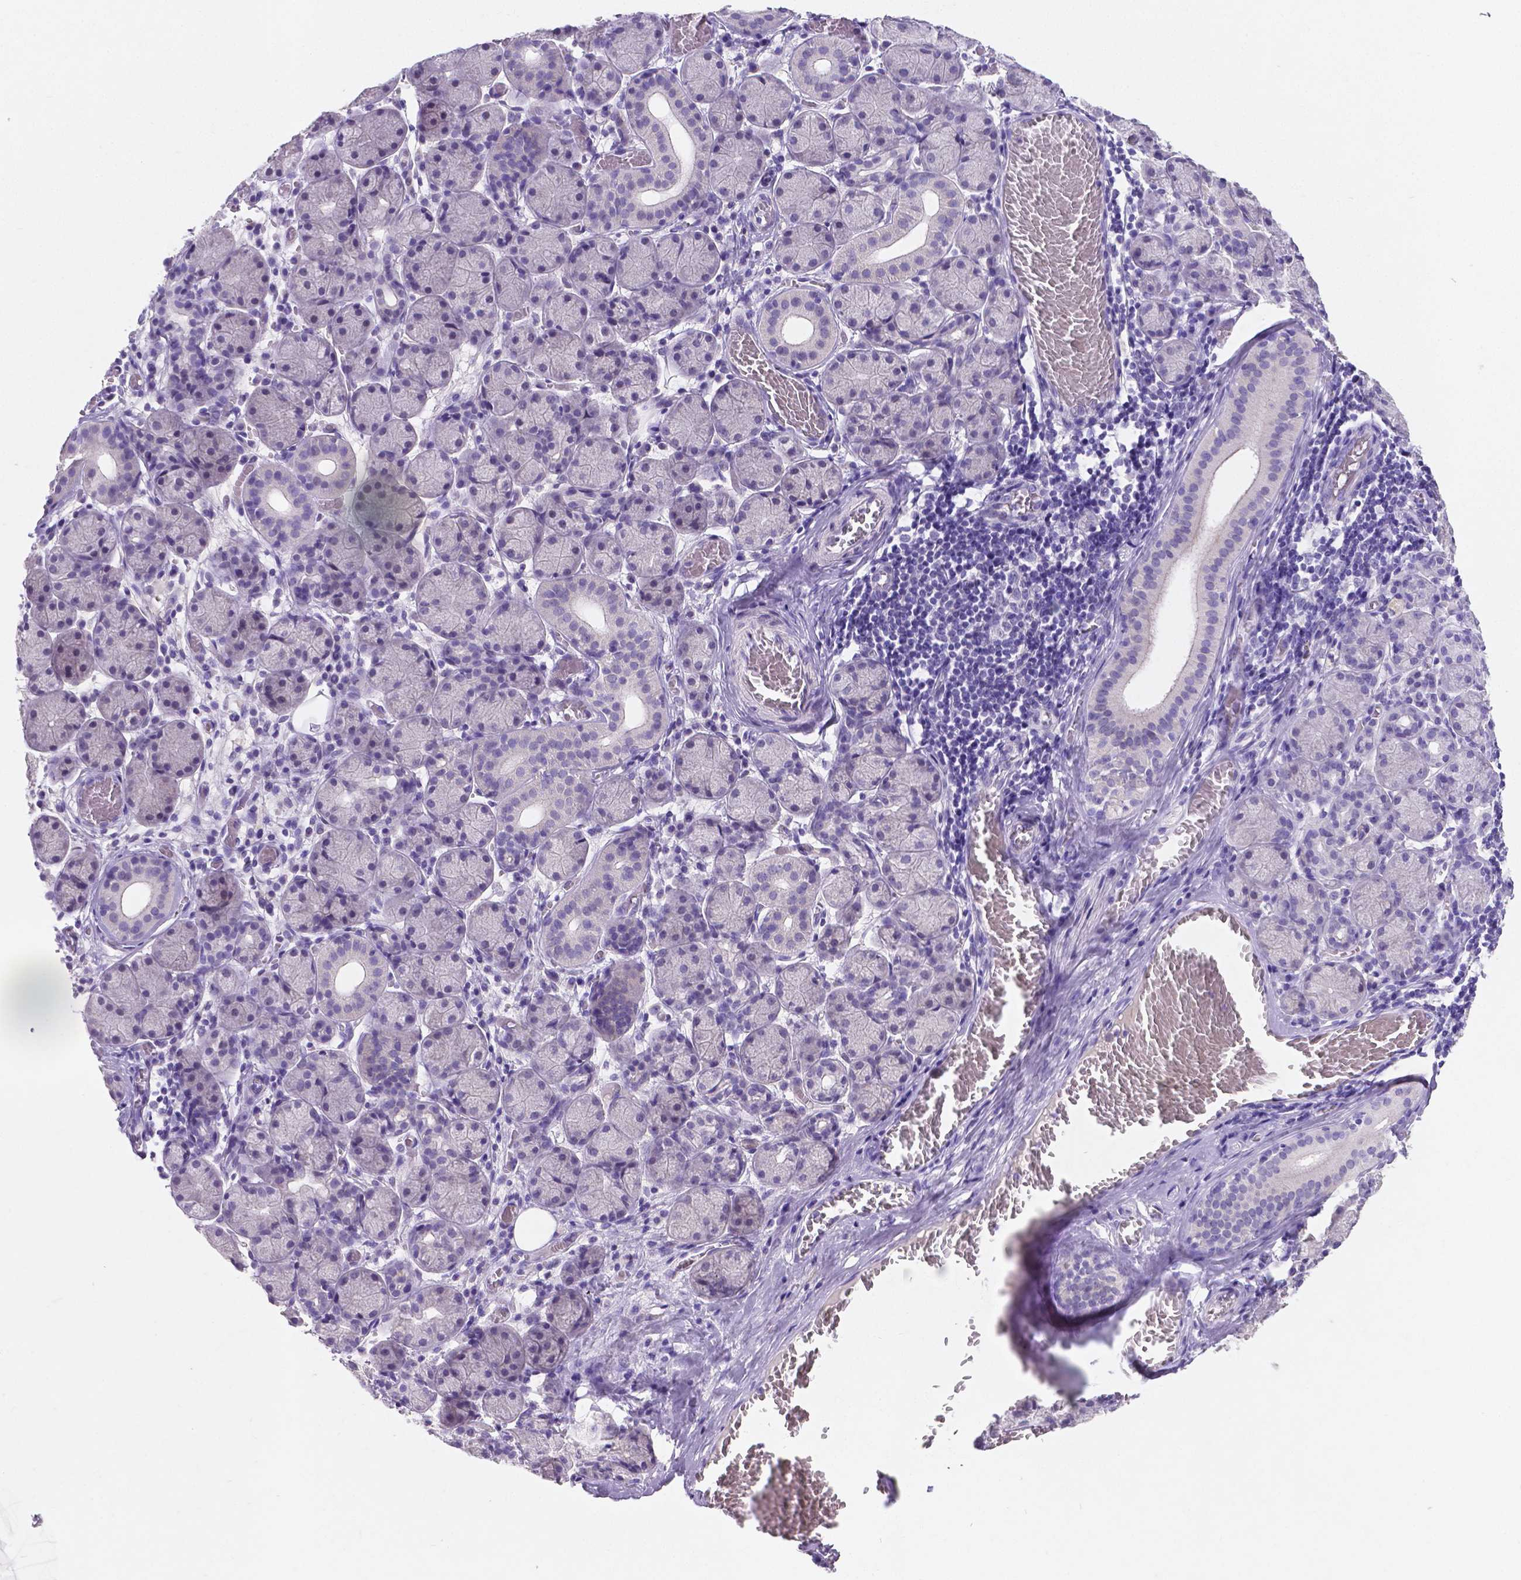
{"staining": {"intensity": "negative", "quantity": "none", "location": "none"}, "tissue": "salivary gland", "cell_type": "Glandular cells", "image_type": "normal", "snomed": [{"axis": "morphology", "description": "Normal tissue, NOS"}, {"axis": "topography", "description": "Salivary gland"}, {"axis": "topography", "description": "Peripheral nerve tissue"}], "caption": "Immunohistochemistry (IHC) photomicrograph of benign salivary gland: human salivary gland stained with DAB (3,3'-diaminobenzidine) reveals no significant protein positivity in glandular cells.", "gene": "SATB2", "patient": {"sex": "female", "age": 24}}